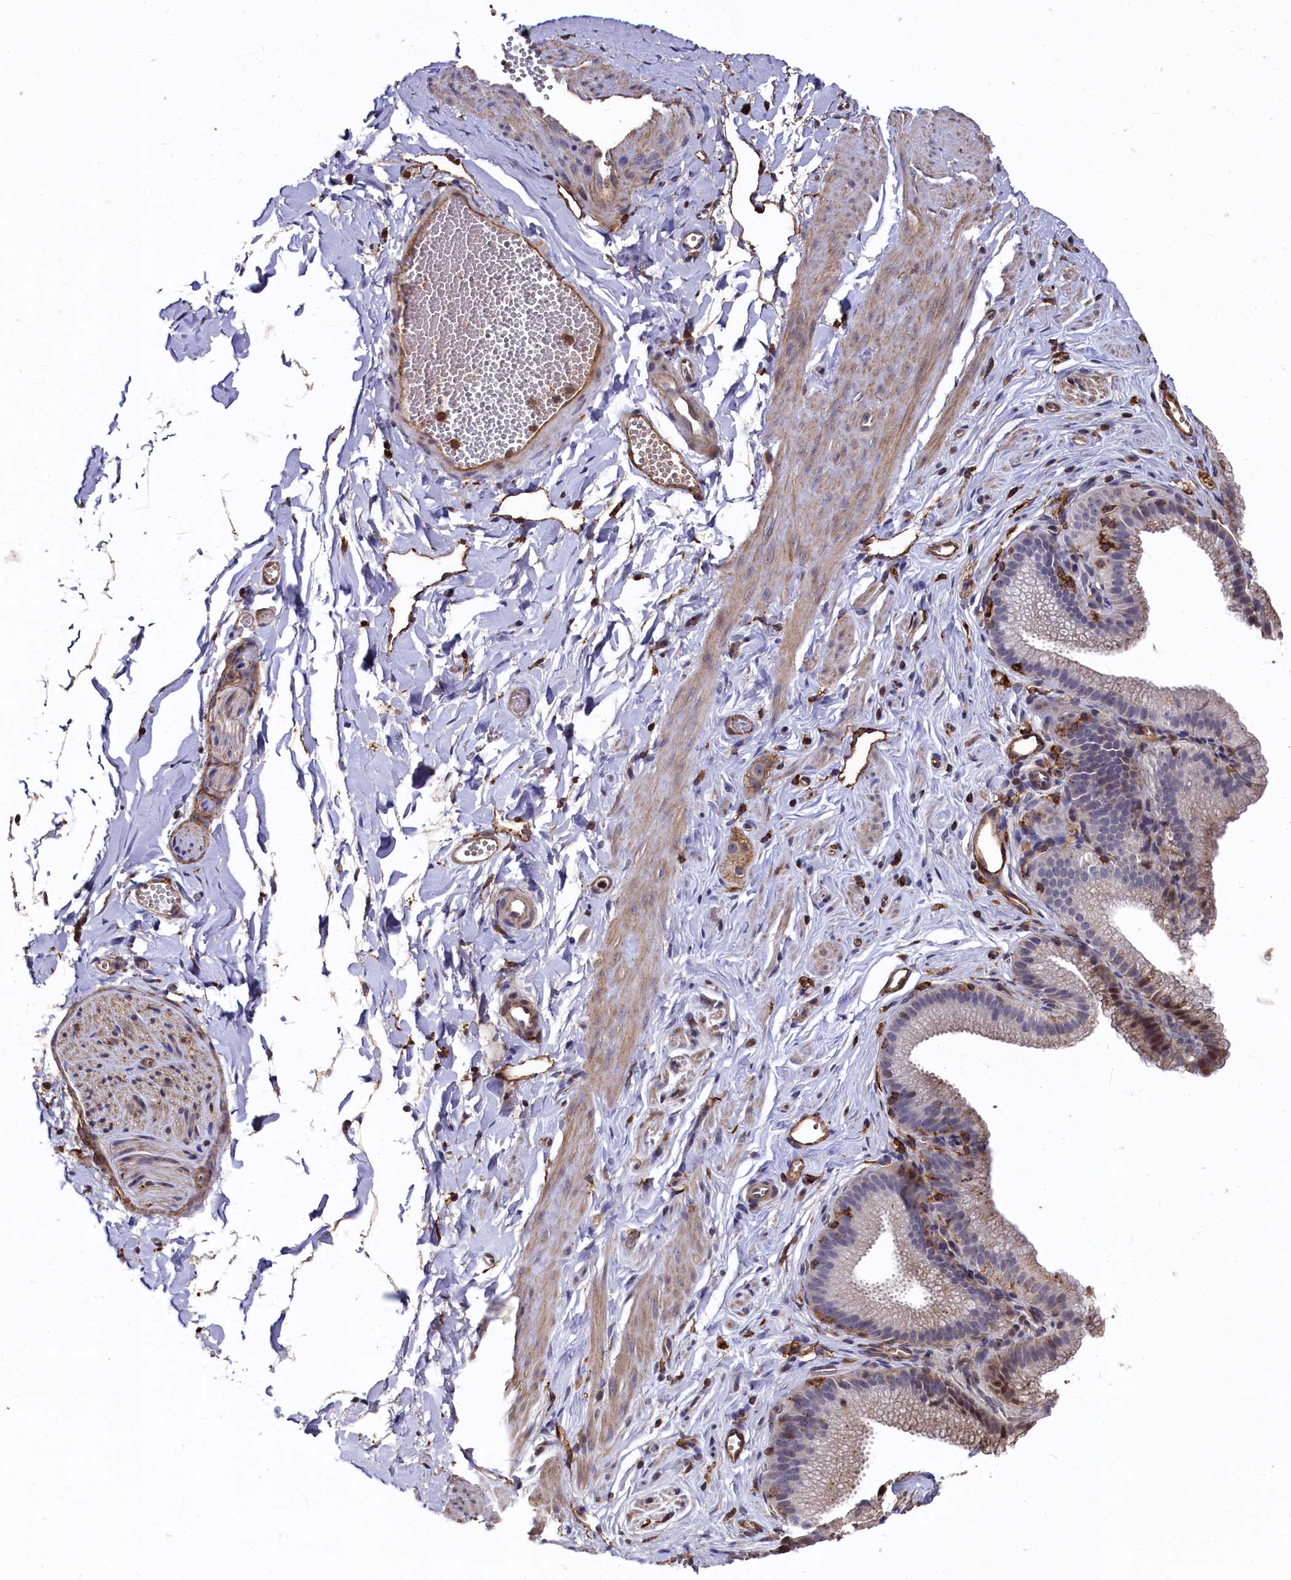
{"staining": {"intensity": "negative", "quantity": "none", "location": "none"}, "tissue": "adipose tissue", "cell_type": "Adipocytes", "image_type": "normal", "snomed": [{"axis": "morphology", "description": "Normal tissue, NOS"}, {"axis": "topography", "description": "Gallbladder"}, {"axis": "topography", "description": "Peripheral nerve tissue"}], "caption": "Immunohistochemistry (IHC) of unremarkable adipose tissue shows no expression in adipocytes.", "gene": "PLEKHO2", "patient": {"sex": "male", "age": 38}}